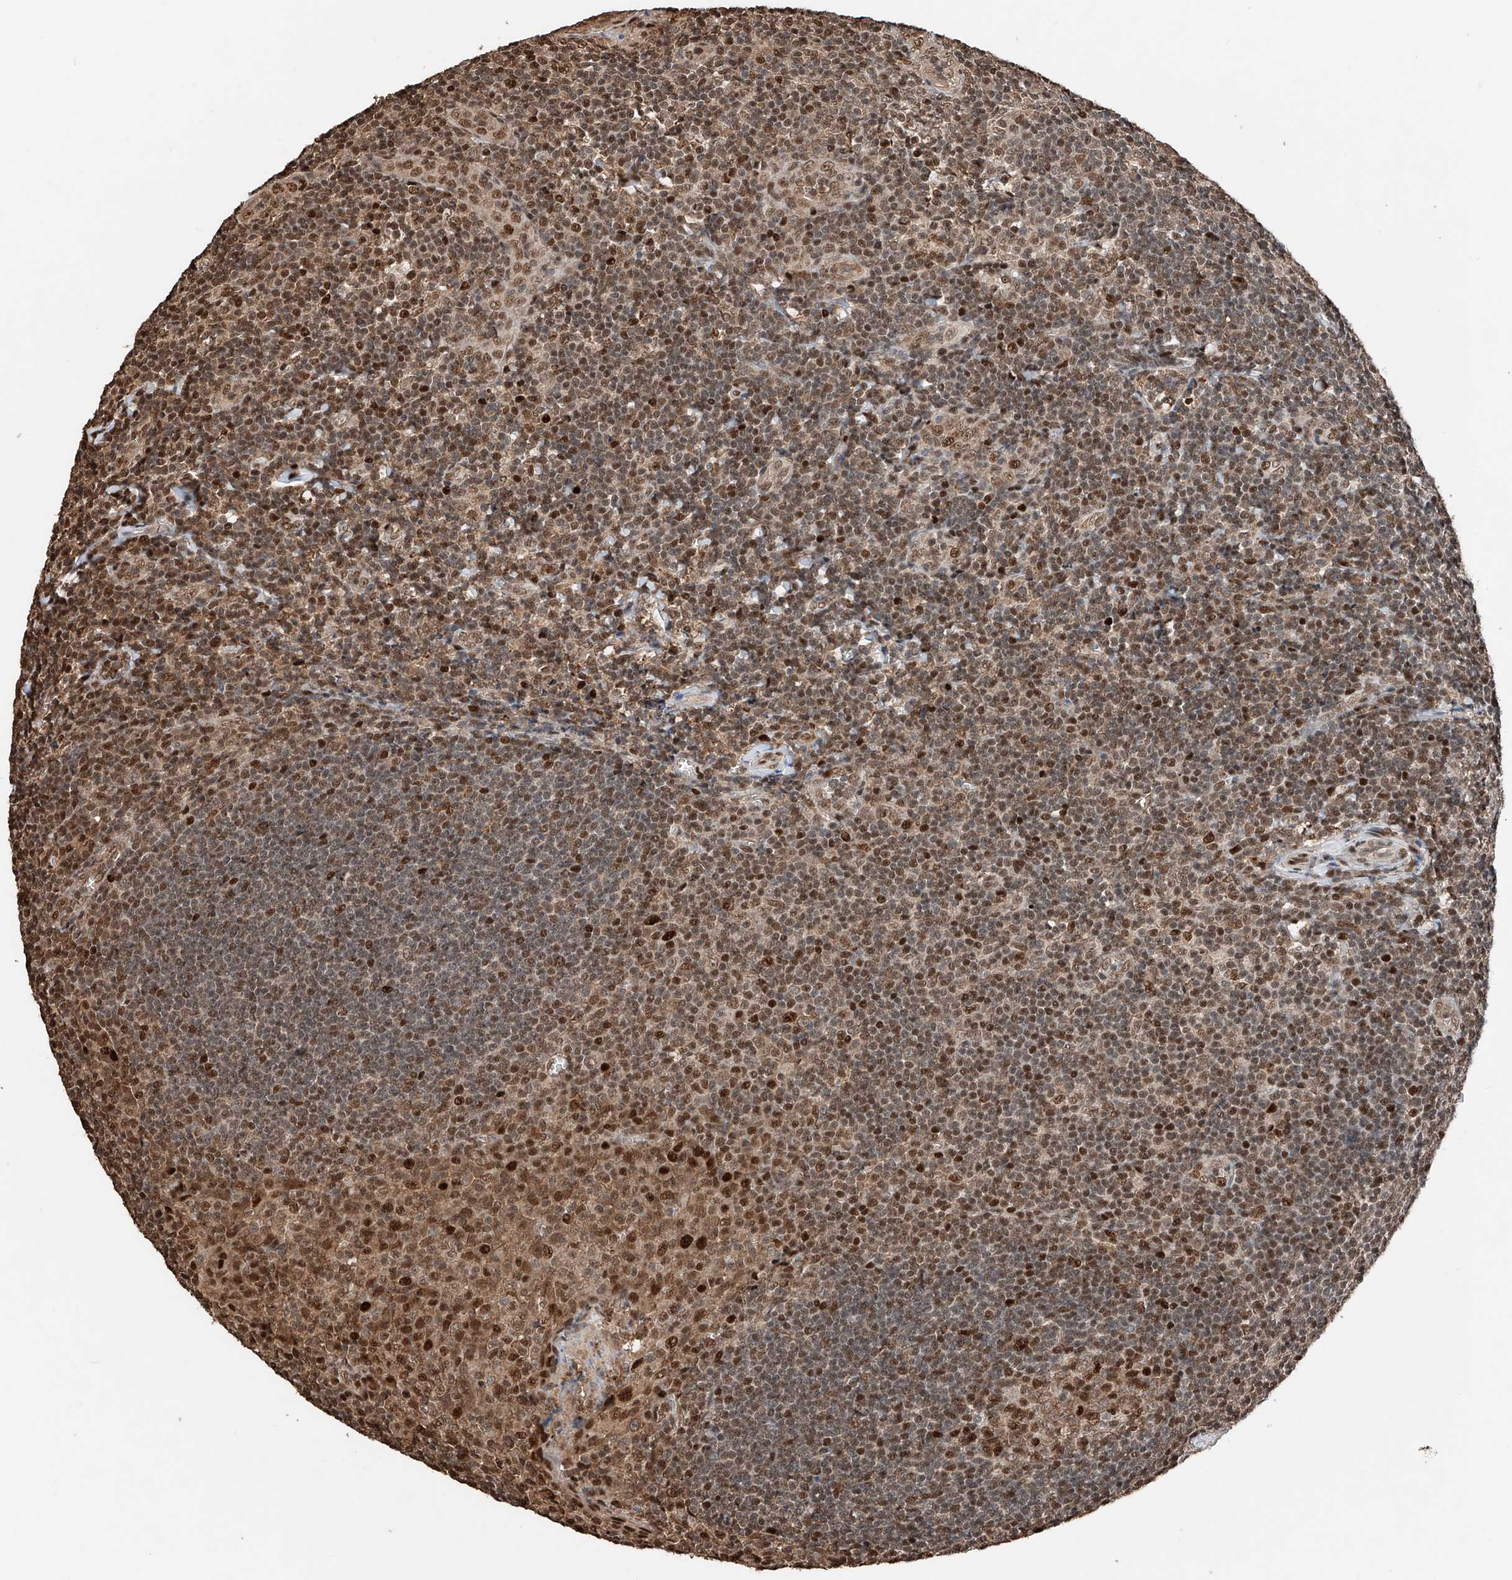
{"staining": {"intensity": "strong", "quantity": "25%-75%", "location": "cytoplasmic/membranous,nuclear"}, "tissue": "tonsil", "cell_type": "Germinal center cells", "image_type": "normal", "snomed": [{"axis": "morphology", "description": "Normal tissue, NOS"}, {"axis": "topography", "description": "Tonsil"}], "caption": "This is a histology image of immunohistochemistry staining of benign tonsil, which shows strong expression in the cytoplasmic/membranous,nuclear of germinal center cells.", "gene": "RMND1", "patient": {"sex": "male", "age": 27}}